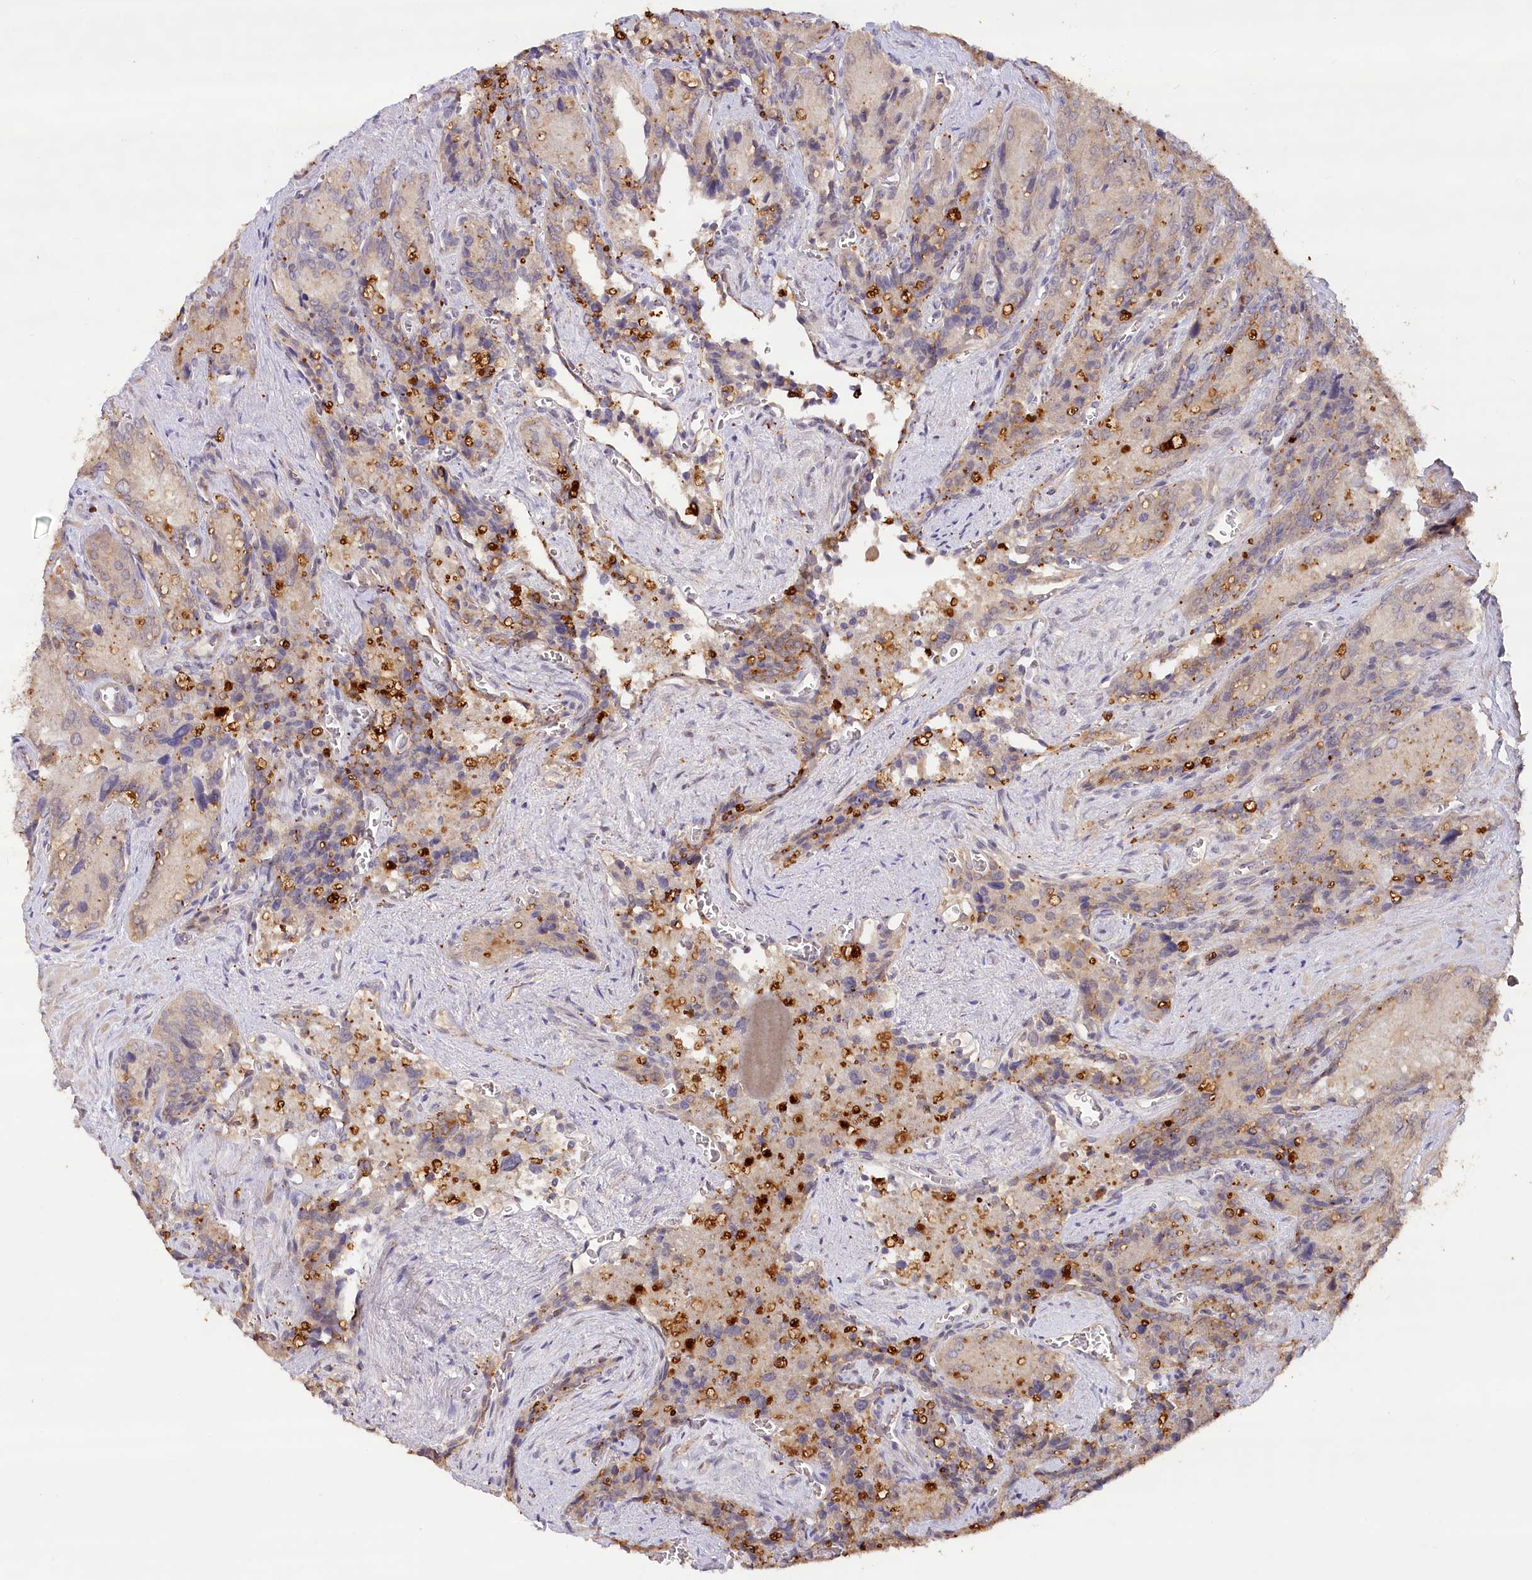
{"staining": {"intensity": "weak", "quantity": "25%-75%", "location": "cytoplasmic/membranous"}, "tissue": "seminal vesicle", "cell_type": "Glandular cells", "image_type": "normal", "snomed": [{"axis": "morphology", "description": "Normal tissue, NOS"}, {"axis": "topography", "description": "Seminal veicle"}], "caption": "Immunohistochemistry (IHC) staining of unremarkable seminal vesicle, which displays low levels of weak cytoplasmic/membranous expression in about 25%-75% of glandular cells indicating weak cytoplasmic/membranous protein expression. The staining was performed using DAB (brown) for protein detection and nuclei were counterstained in hematoxylin (blue).", "gene": "IRAK1BP1", "patient": {"sex": "male", "age": 62}}